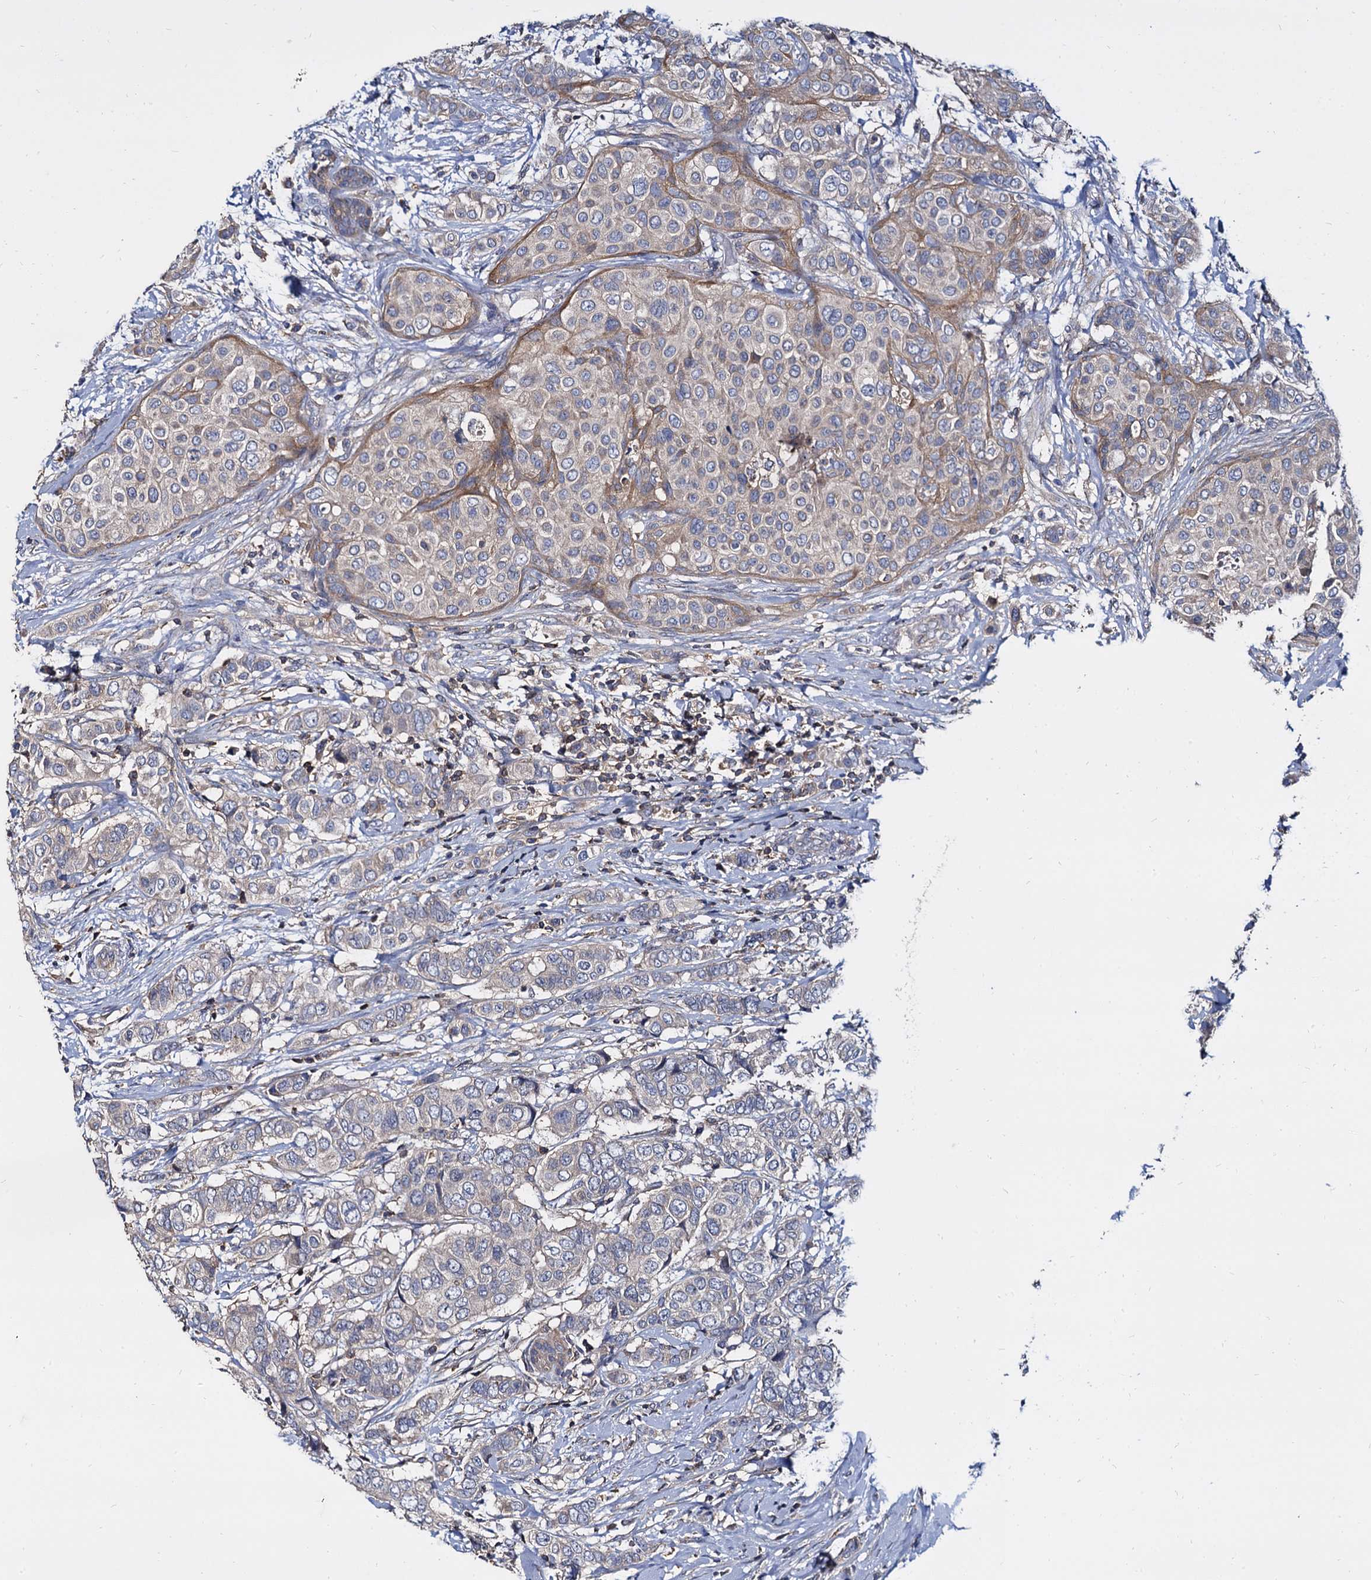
{"staining": {"intensity": "weak", "quantity": "25%-75%", "location": "cytoplasmic/membranous"}, "tissue": "breast cancer", "cell_type": "Tumor cells", "image_type": "cancer", "snomed": [{"axis": "morphology", "description": "Lobular carcinoma"}, {"axis": "topography", "description": "Breast"}], "caption": "Tumor cells exhibit low levels of weak cytoplasmic/membranous staining in about 25%-75% of cells in human breast cancer.", "gene": "ANKRD13A", "patient": {"sex": "female", "age": 51}}